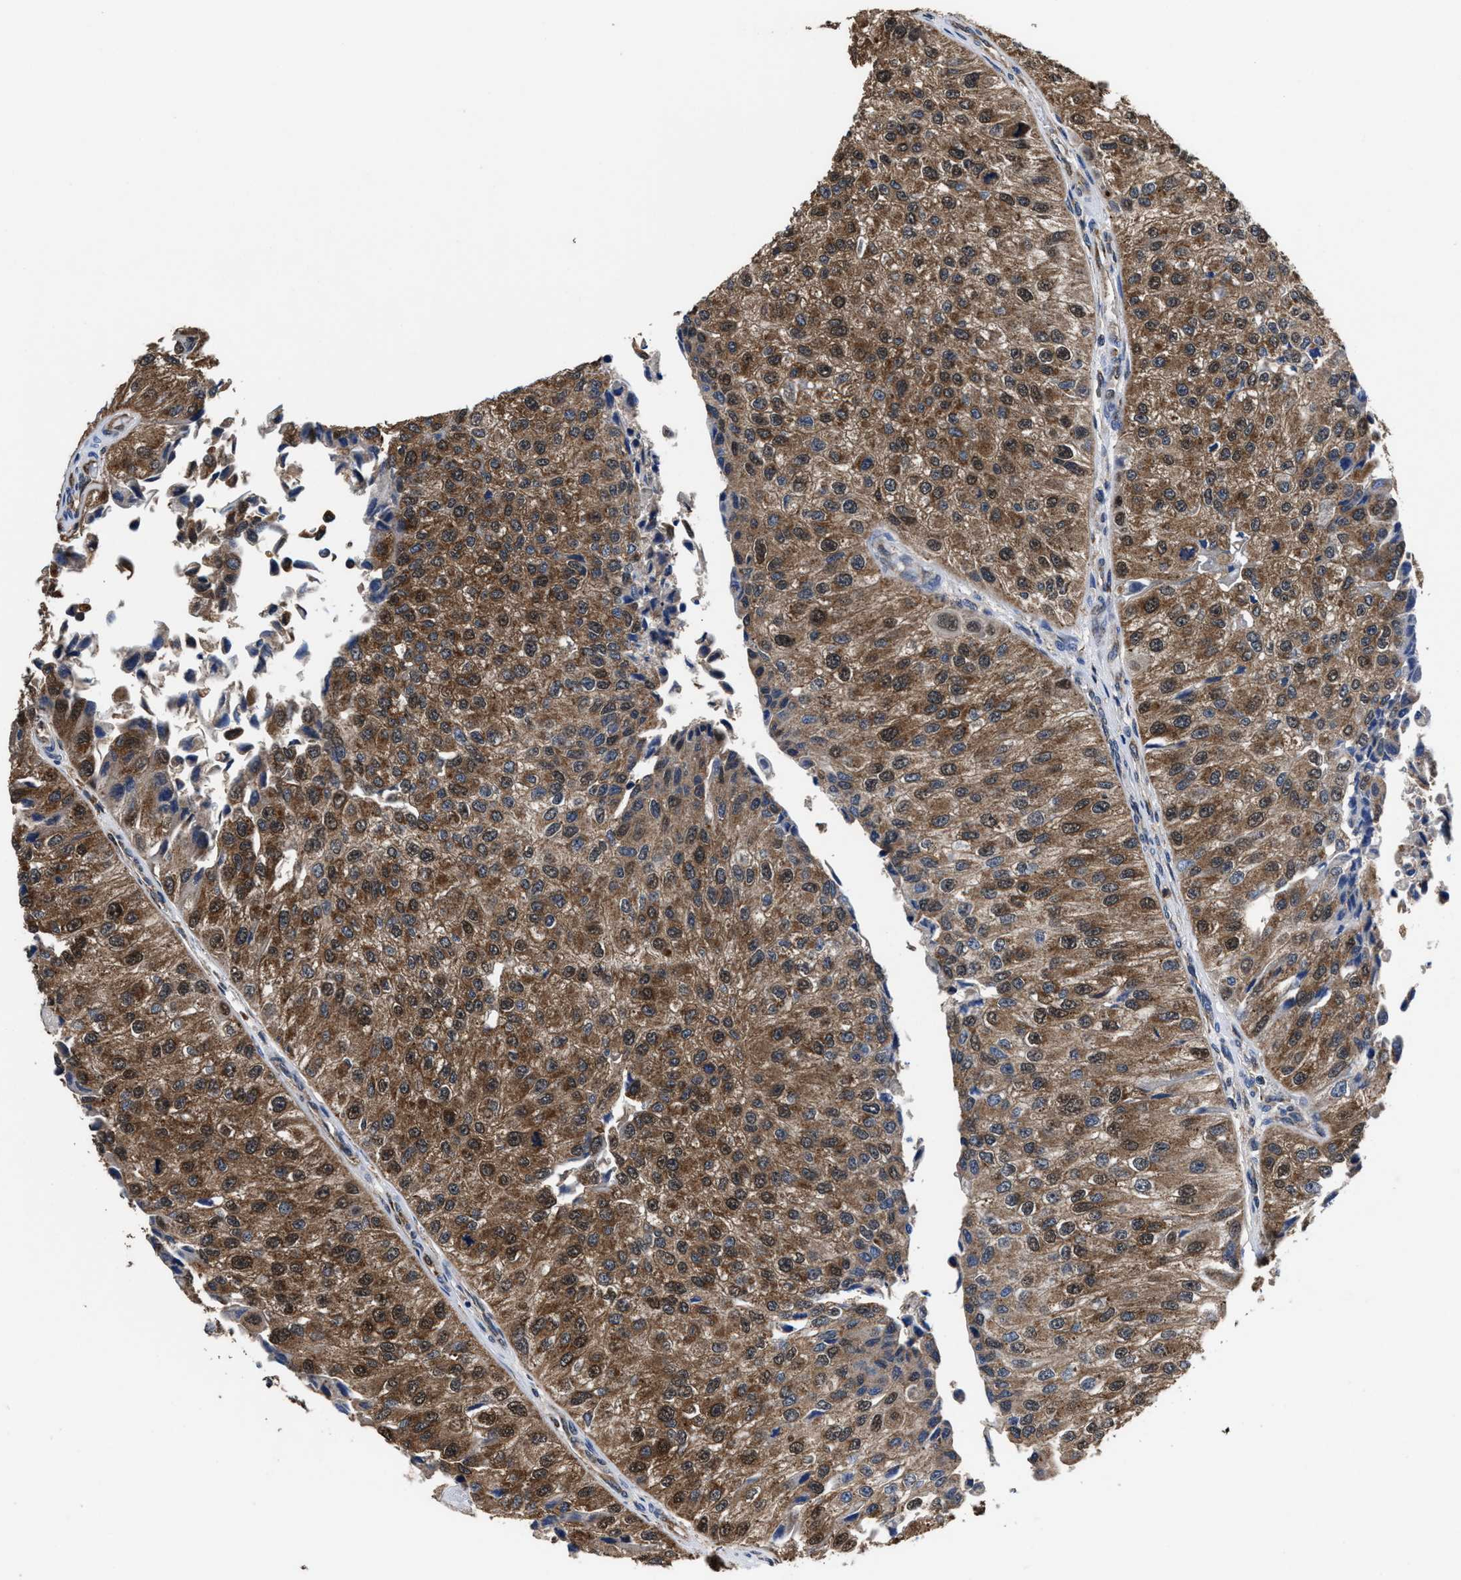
{"staining": {"intensity": "moderate", "quantity": ">75%", "location": "cytoplasmic/membranous"}, "tissue": "urothelial cancer", "cell_type": "Tumor cells", "image_type": "cancer", "snomed": [{"axis": "morphology", "description": "Urothelial carcinoma, High grade"}, {"axis": "topography", "description": "Kidney"}, {"axis": "topography", "description": "Urinary bladder"}], "caption": "Immunohistochemical staining of human urothelial cancer displays medium levels of moderate cytoplasmic/membranous protein expression in approximately >75% of tumor cells. The protein of interest is stained brown, and the nuclei are stained in blue (DAB IHC with brightfield microscopy, high magnification).", "gene": "ACLY", "patient": {"sex": "male", "age": 77}}